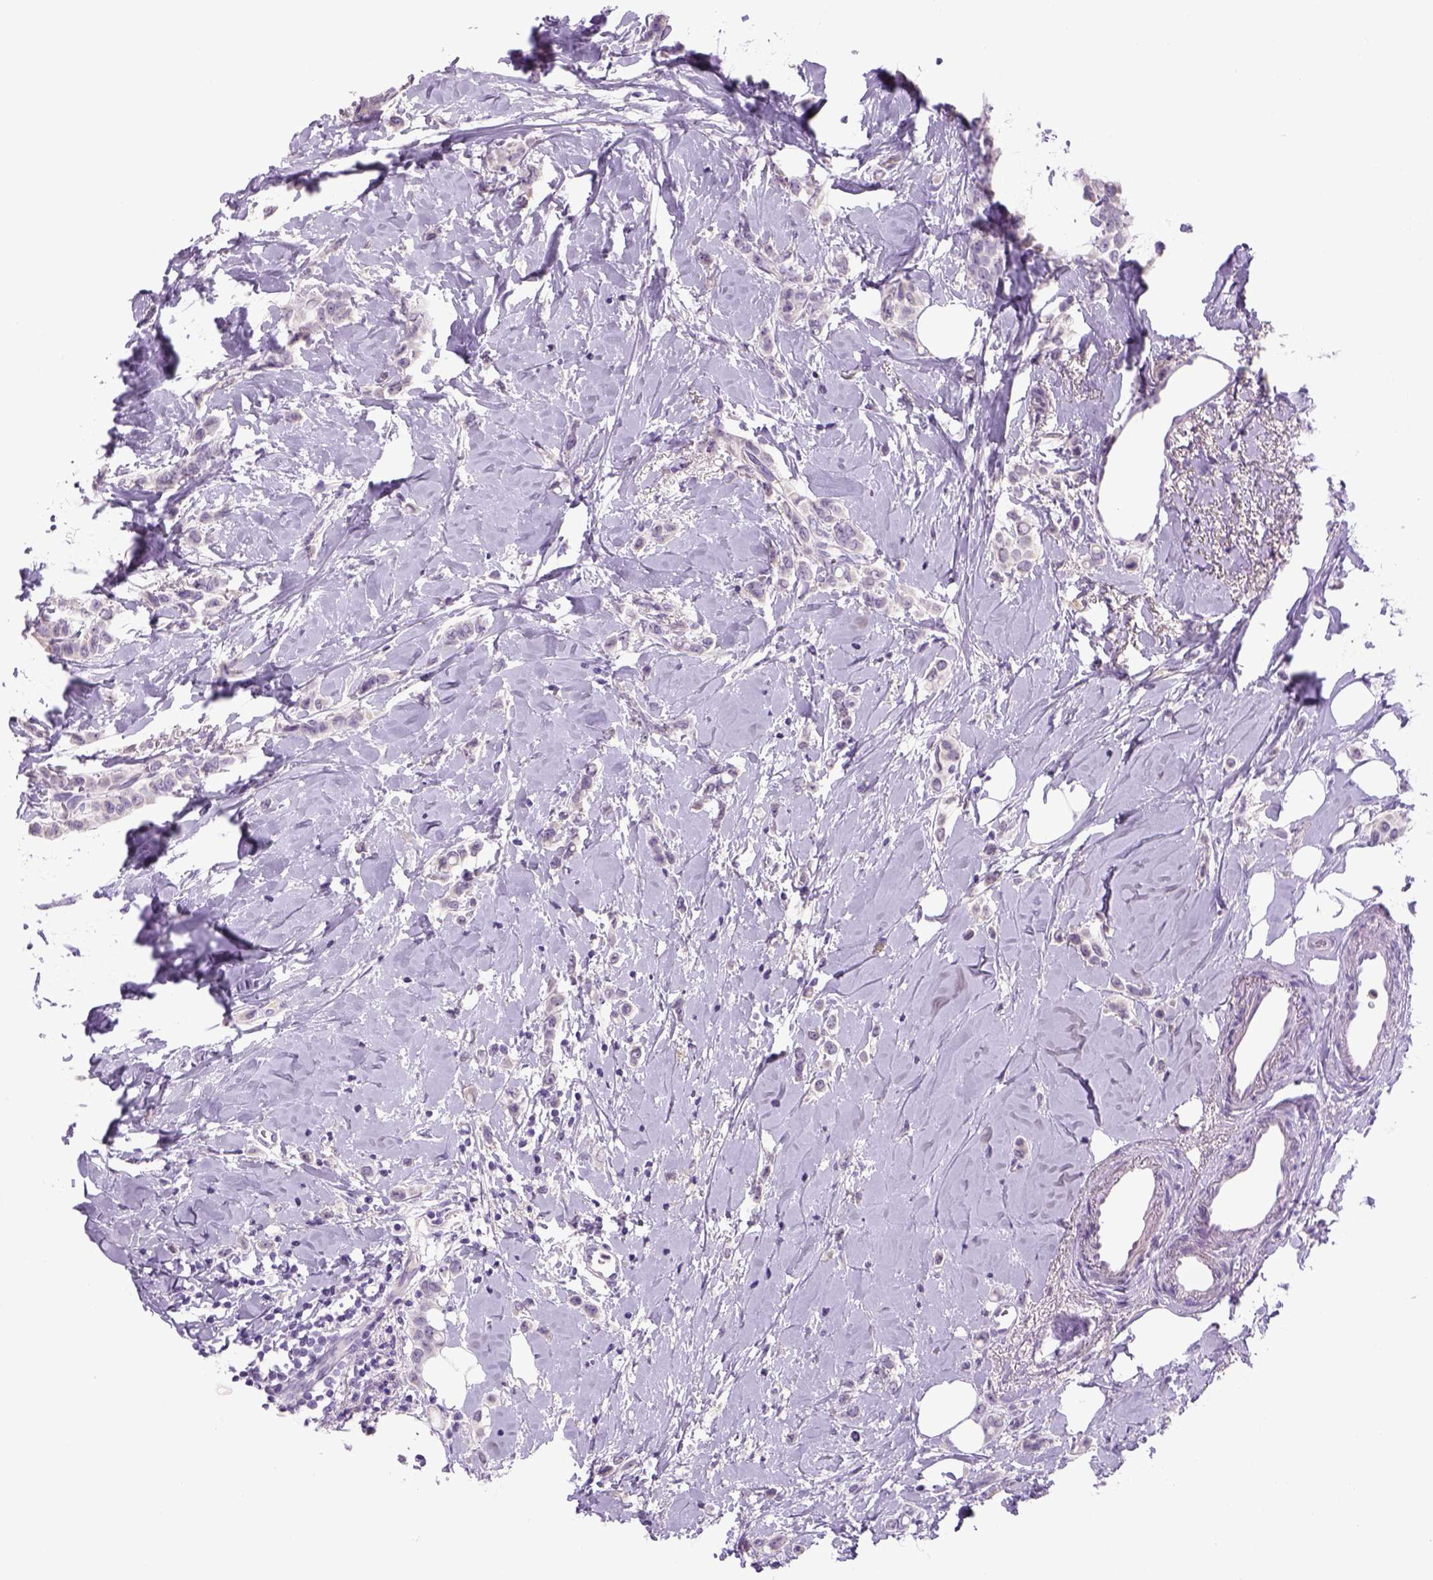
{"staining": {"intensity": "negative", "quantity": "none", "location": "none"}, "tissue": "breast cancer", "cell_type": "Tumor cells", "image_type": "cancer", "snomed": [{"axis": "morphology", "description": "Lobular carcinoma"}, {"axis": "topography", "description": "Breast"}], "caption": "Tumor cells are negative for protein expression in human breast cancer (lobular carcinoma).", "gene": "DBH", "patient": {"sex": "female", "age": 66}}